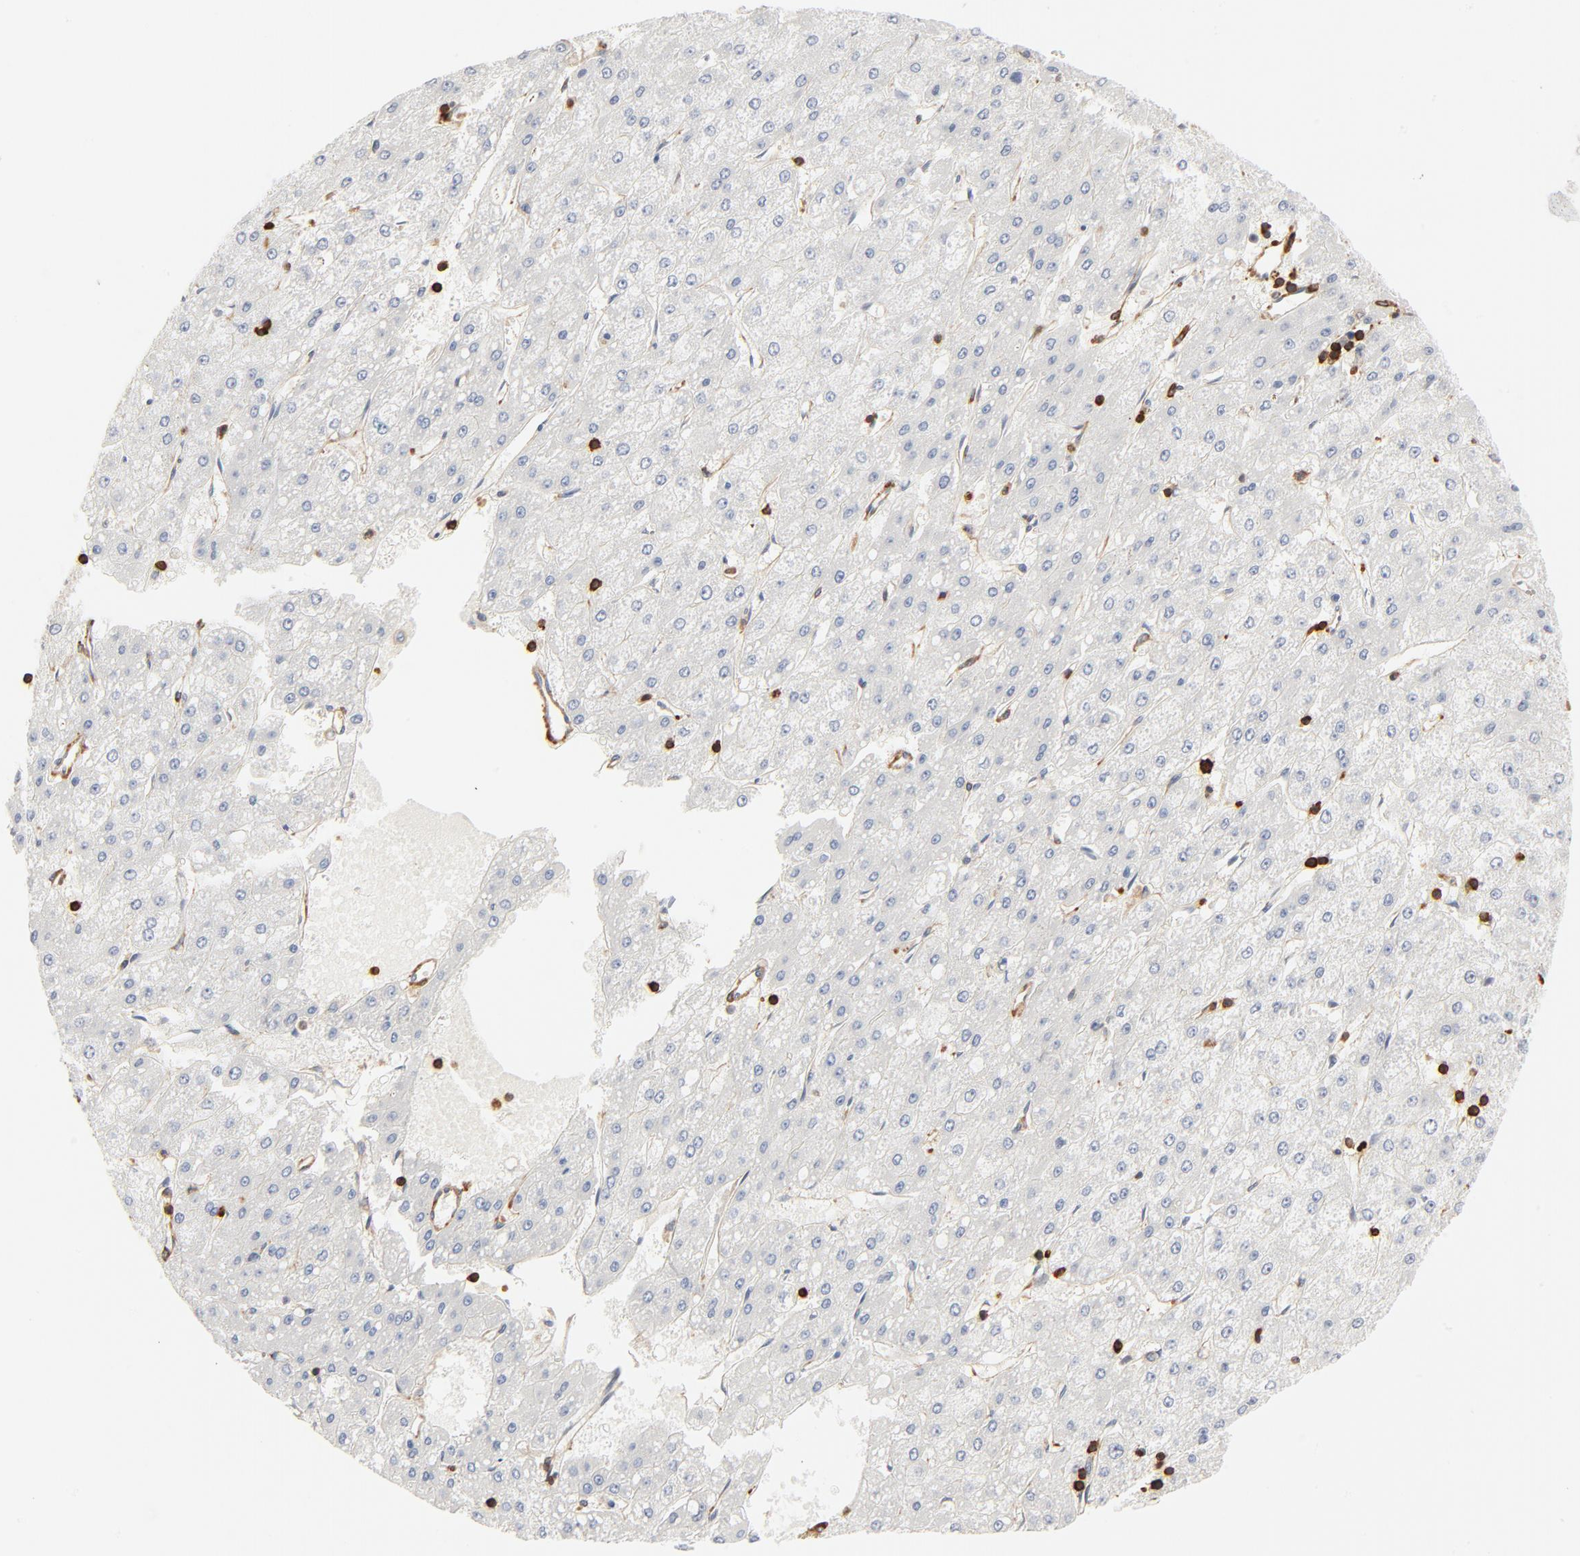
{"staining": {"intensity": "negative", "quantity": "none", "location": "none"}, "tissue": "liver cancer", "cell_type": "Tumor cells", "image_type": "cancer", "snomed": [{"axis": "morphology", "description": "Carcinoma, Hepatocellular, NOS"}, {"axis": "topography", "description": "Liver"}], "caption": "Immunohistochemistry (IHC) of human hepatocellular carcinoma (liver) reveals no staining in tumor cells.", "gene": "SH3KBP1", "patient": {"sex": "female", "age": 52}}